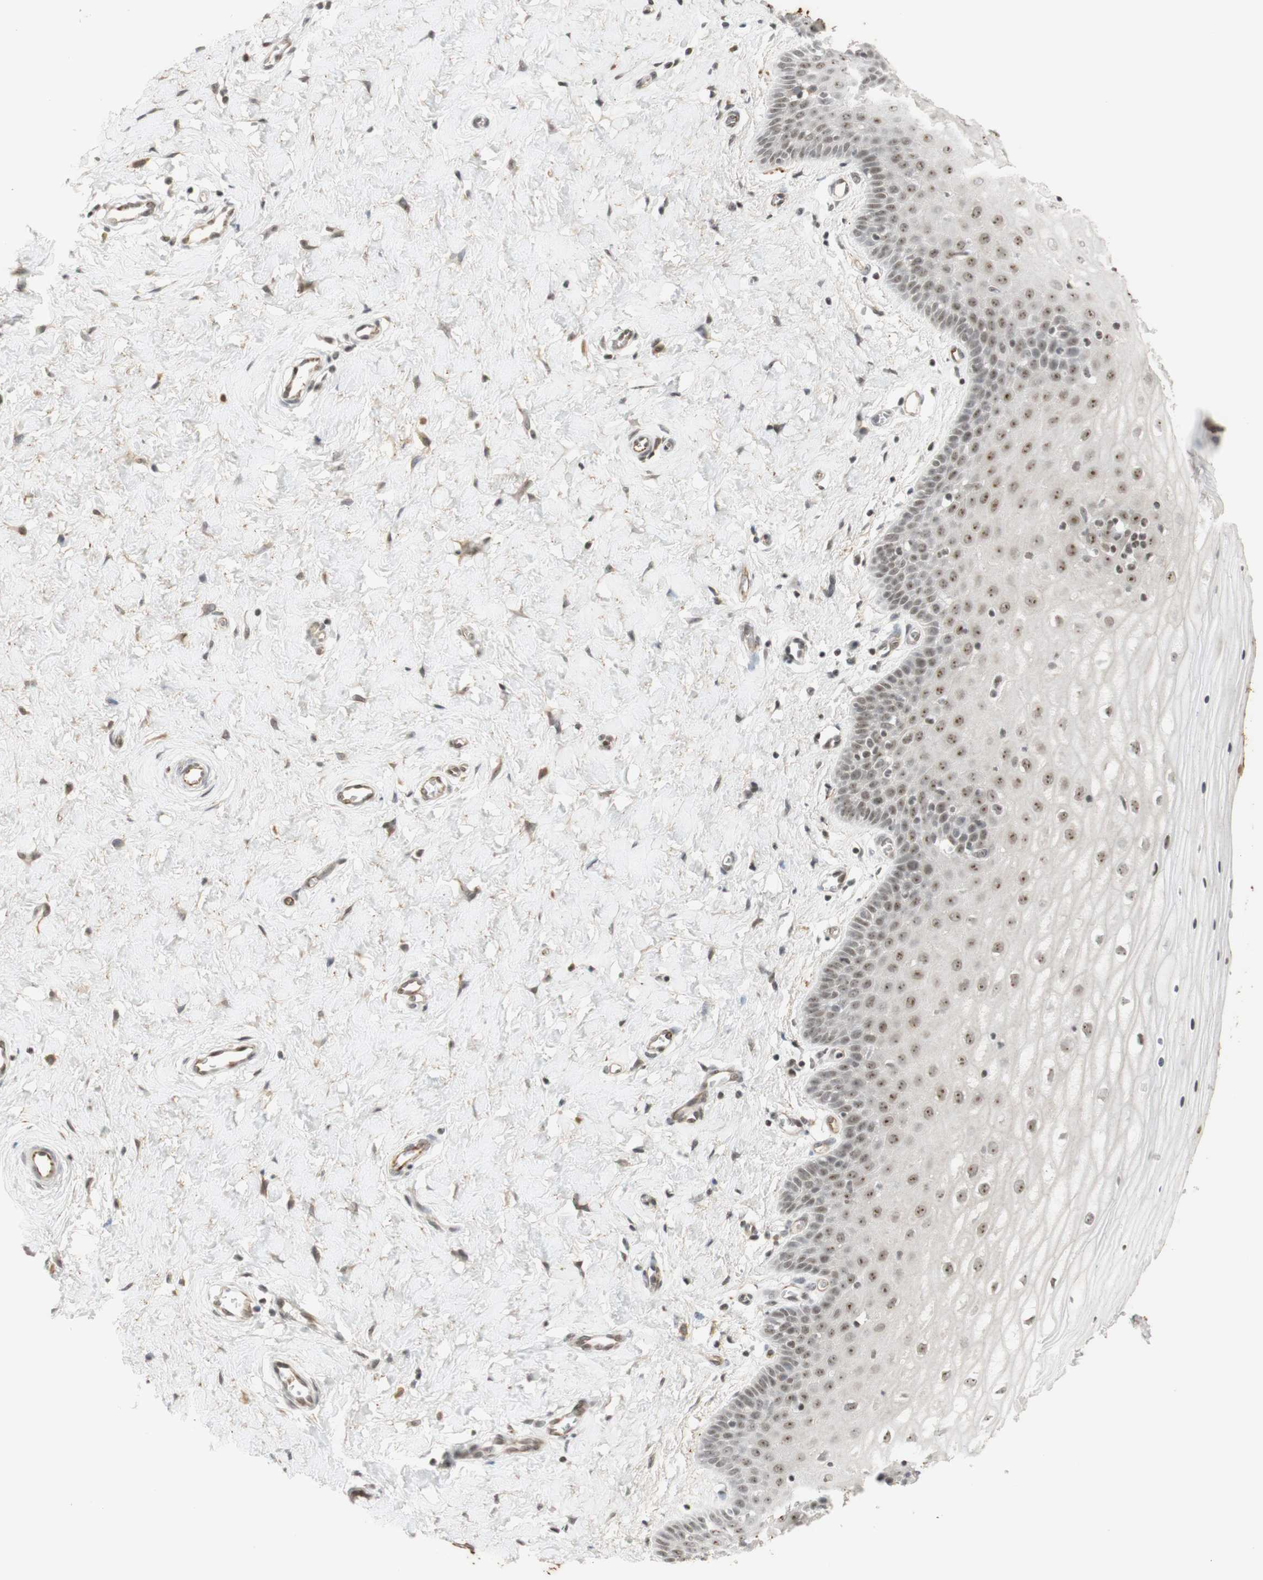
{"staining": {"intensity": "moderate", "quantity": ">75%", "location": "nuclear"}, "tissue": "cervix", "cell_type": "Glandular cells", "image_type": "normal", "snomed": [{"axis": "morphology", "description": "Normal tissue, NOS"}, {"axis": "topography", "description": "Cervix"}], "caption": "Cervix stained with immunohistochemistry (IHC) exhibits moderate nuclear staining in approximately >75% of glandular cells. Nuclei are stained in blue.", "gene": "IRF1", "patient": {"sex": "female", "age": 55}}